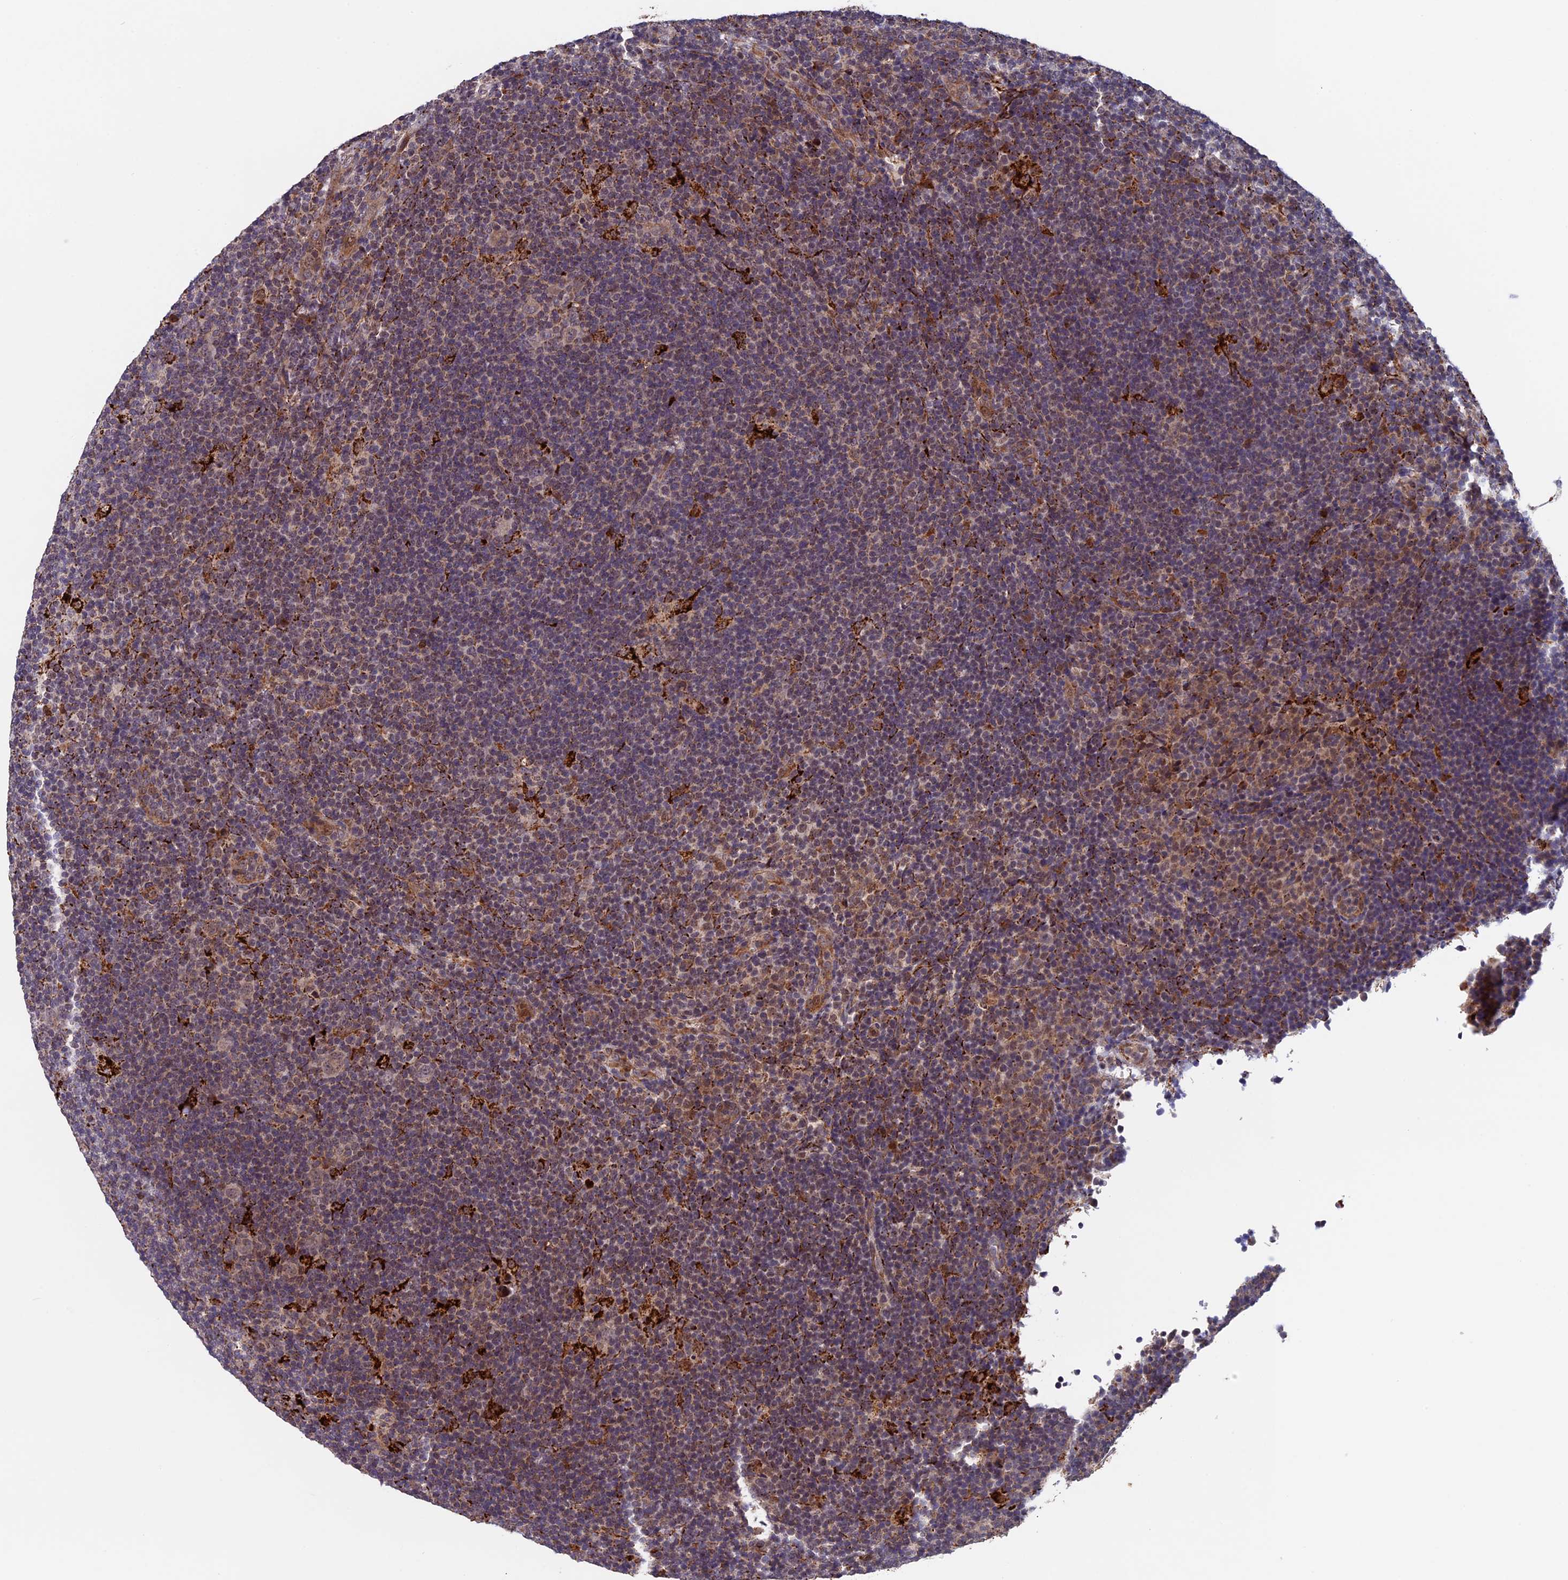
{"staining": {"intensity": "weak", "quantity": "25%-75%", "location": "cytoplasmic/membranous"}, "tissue": "lymphoma", "cell_type": "Tumor cells", "image_type": "cancer", "snomed": [{"axis": "morphology", "description": "Hodgkin's disease, NOS"}, {"axis": "topography", "description": "Lymph node"}], "caption": "This is an image of immunohistochemistry (IHC) staining of lymphoma, which shows weak staining in the cytoplasmic/membranous of tumor cells.", "gene": "RNF17", "patient": {"sex": "female", "age": 57}}